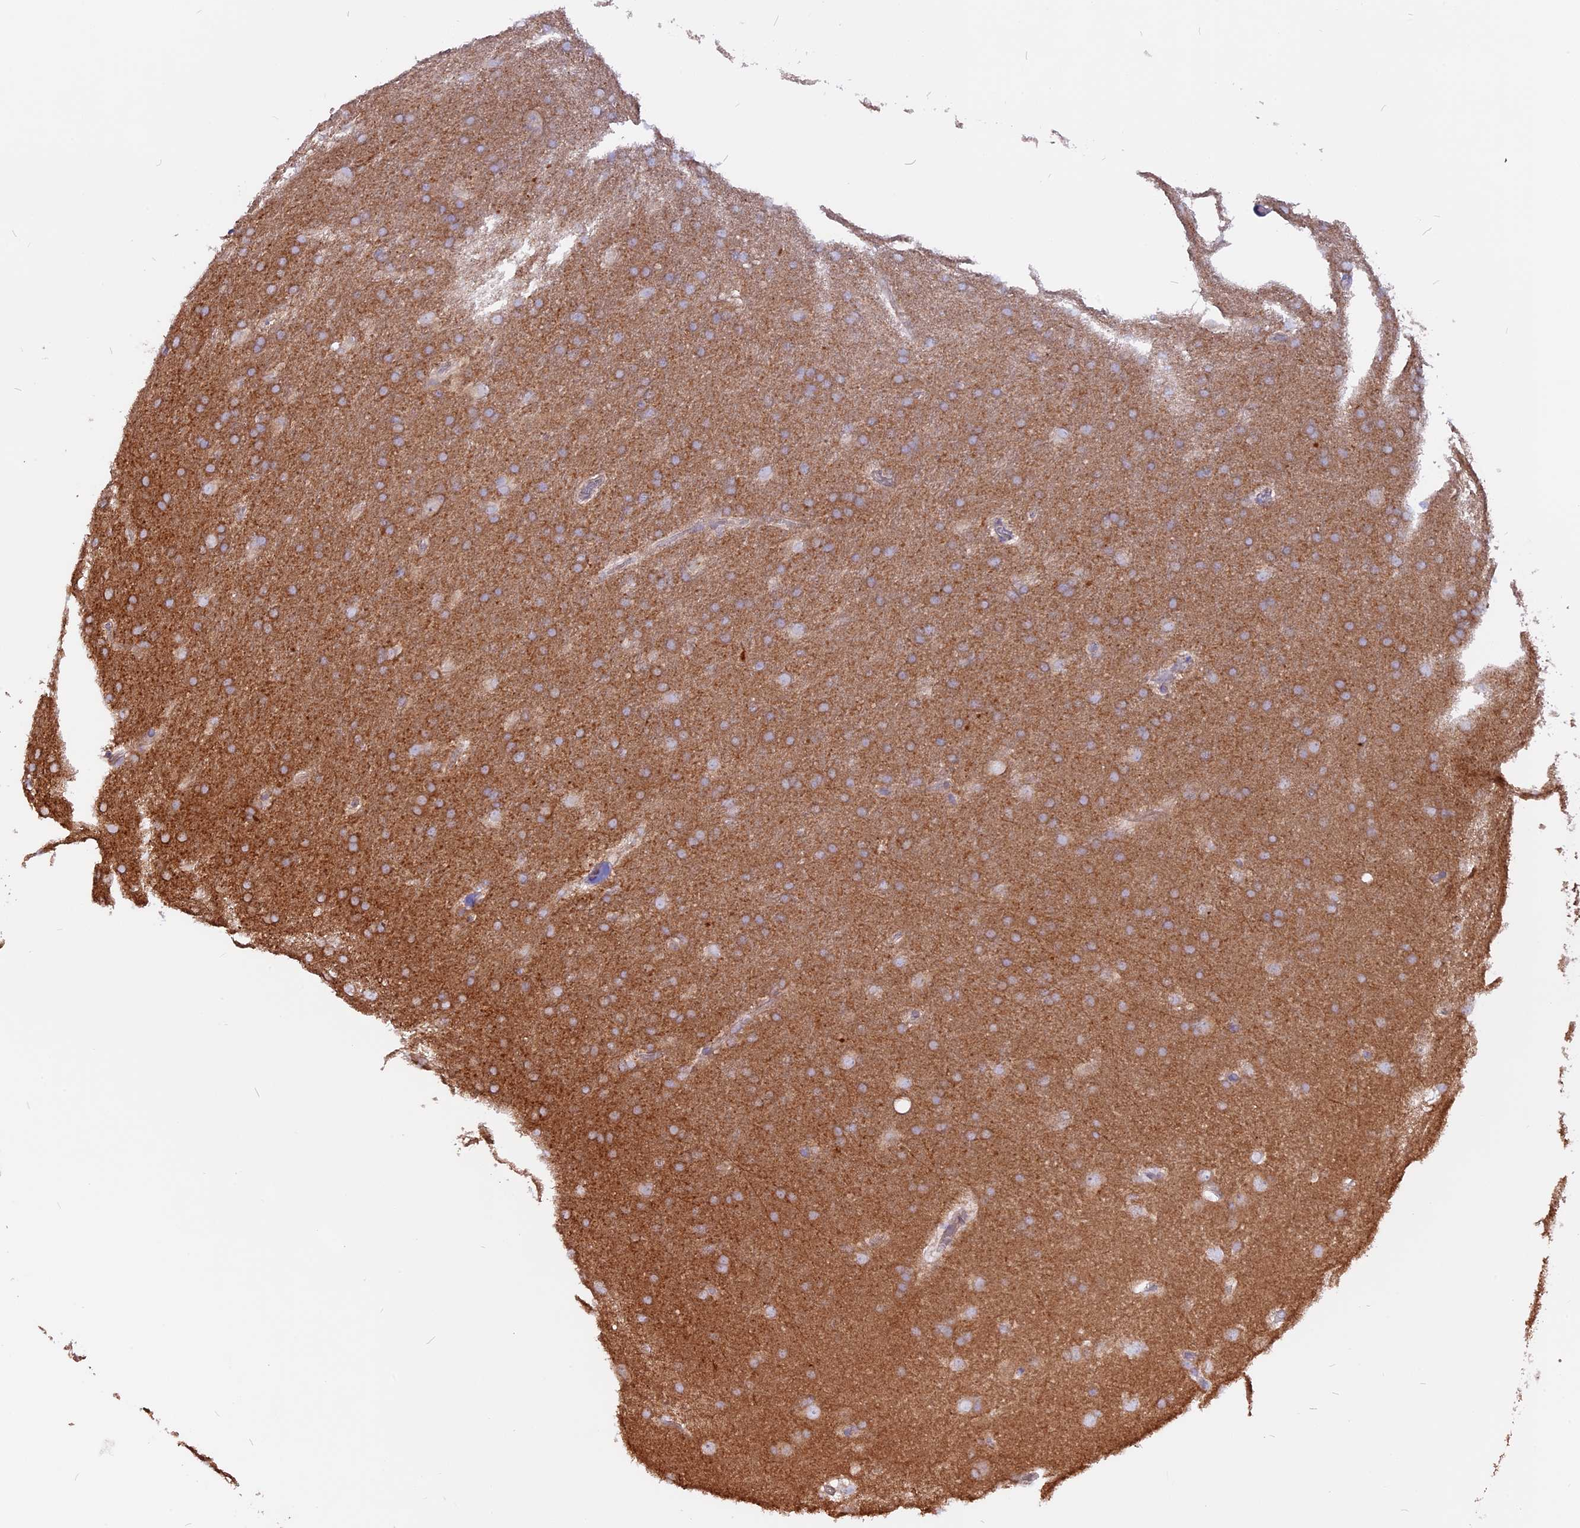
{"staining": {"intensity": "moderate", "quantity": "<25%", "location": "cytoplasmic/membranous"}, "tissue": "glioma", "cell_type": "Tumor cells", "image_type": "cancer", "snomed": [{"axis": "morphology", "description": "Glioma, malignant, Low grade"}, {"axis": "topography", "description": "Brain"}], "caption": "Immunohistochemistry (IHC) (DAB (3,3'-diaminobenzidine)) staining of human malignant low-grade glioma shows moderate cytoplasmic/membranous protein expression in approximately <25% of tumor cells.", "gene": "ANO3", "patient": {"sex": "female", "age": 32}}